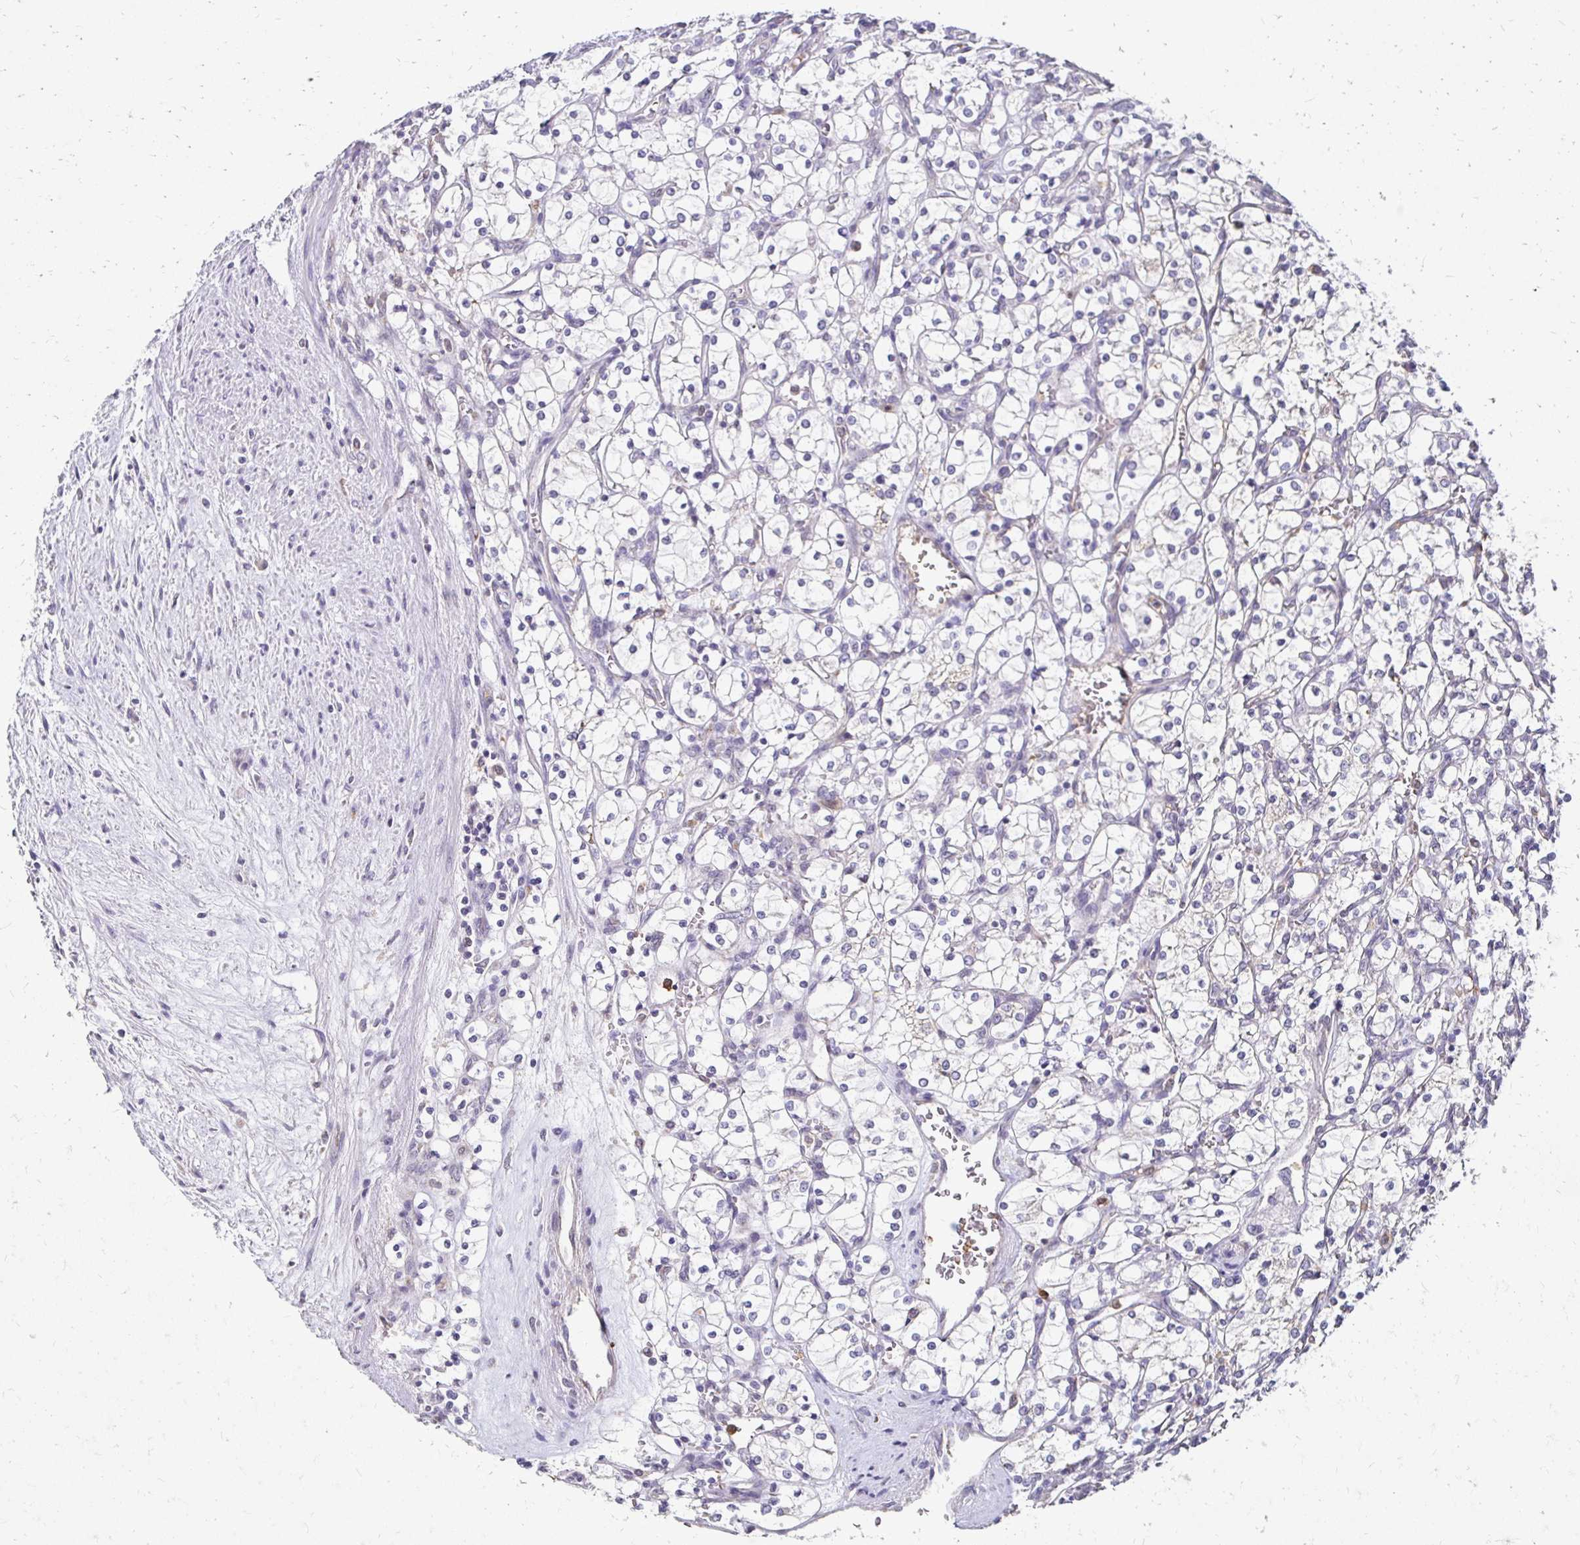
{"staining": {"intensity": "negative", "quantity": "none", "location": "none"}, "tissue": "renal cancer", "cell_type": "Tumor cells", "image_type": "cancer", "snomed": [{"axis": "morphology", "description": "Adenocarcinoma, NOS"}, {"axis": "topography", "description": "Kidney"}], "caption": "Protein analysis of renal cancer reveals no significant expression in tumor cells.", "gene": "GK2", "patient": {"sex": "female", "age": 69}}